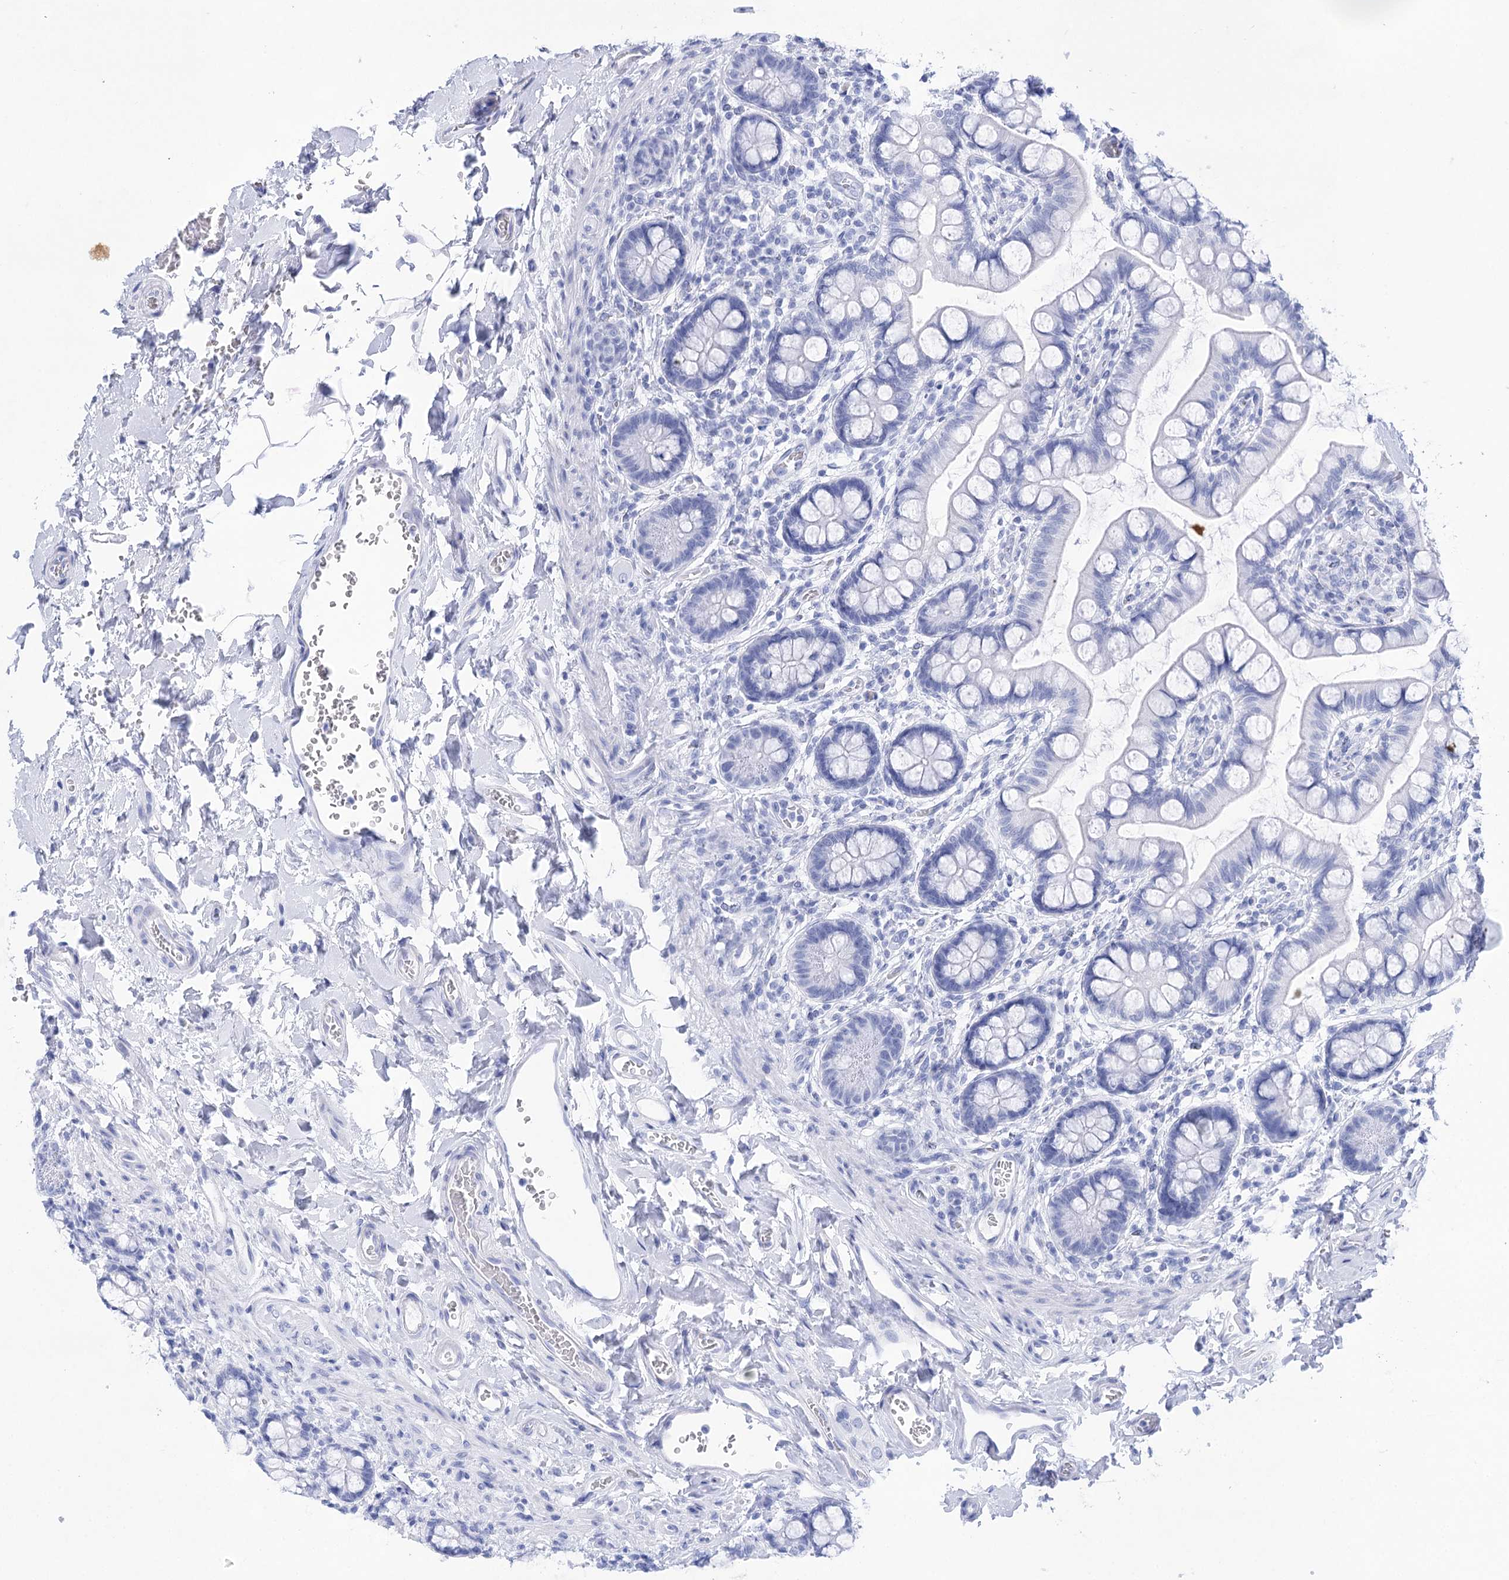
{"staining": {"intensity": "negative", "quantity": "none", "location": "none"}, "tissue": "small intestine", "cell_type": "Glandular cells", "image_type": "normal", "snomed": [{"axis": "morphology", "description": "Normal tissue, NOS"}, {"axis": "topography", "description": "Small intestine"}], "caption": "Immunohistochemical staining of unremarkable small intestine exhibits no significant staining in glandular cells.", "gene": "LALBA", "patient": {"sex": "male", "age": 52}}